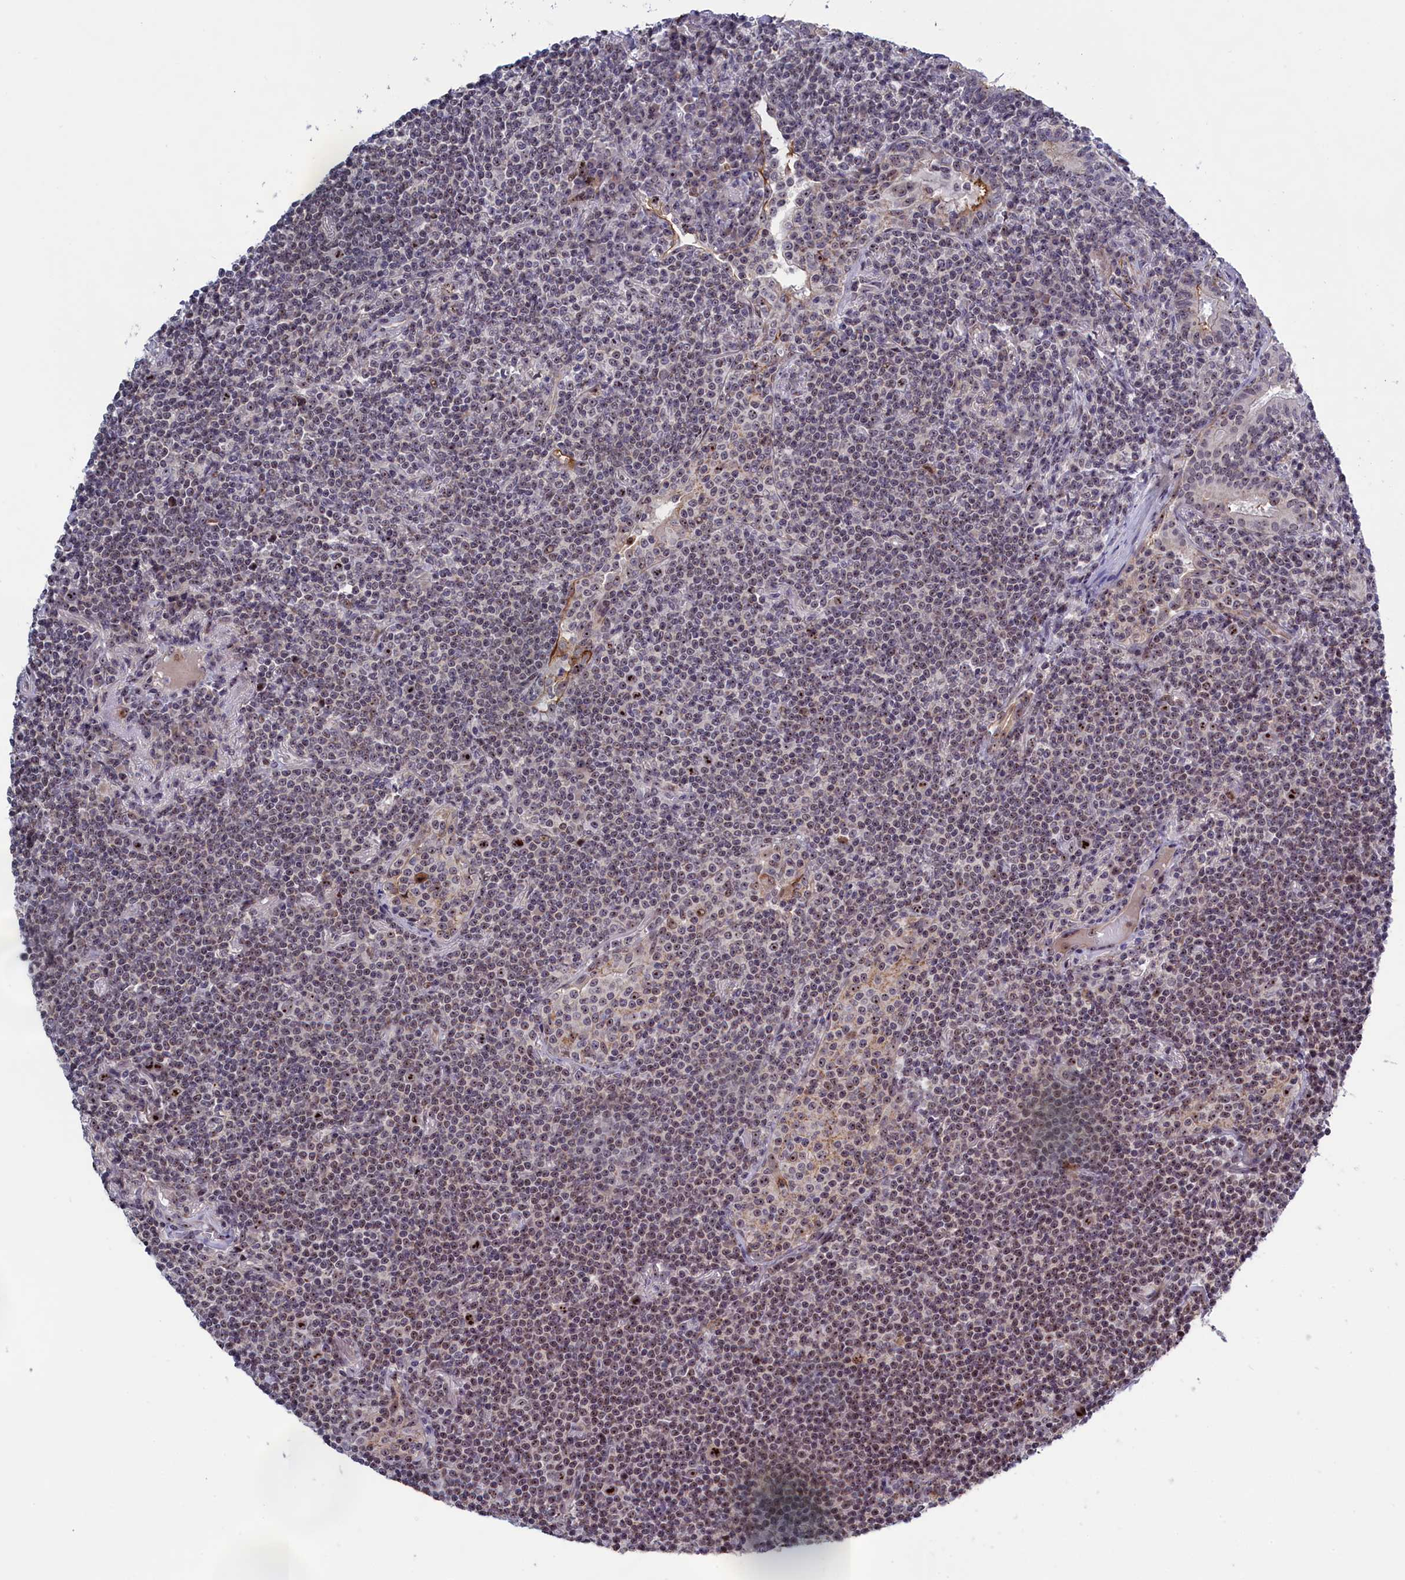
{"staining": {"intensity": "moderate", "quantity": "25%-75%", "location": "nuclear"}, "tissue": "lymphoma", "cell_type": "Tumor cells", "image_type": "cancer", "snomed": [{"axis": "morphology", "description": "Malignant lymphoma, non-Hodgkin's type, Low grade"}, {"axis": "topography", "description": "Lung"}], "caption": "Human malignant lymphoma, non-Hodgkin's type (low-grade) stained for a protein (brown) displays moderate nuclear positive positivity in about 25%-75% of tumor cells.", "gene": "PPAN", "patient": {"sex": "female", "age": 71}}